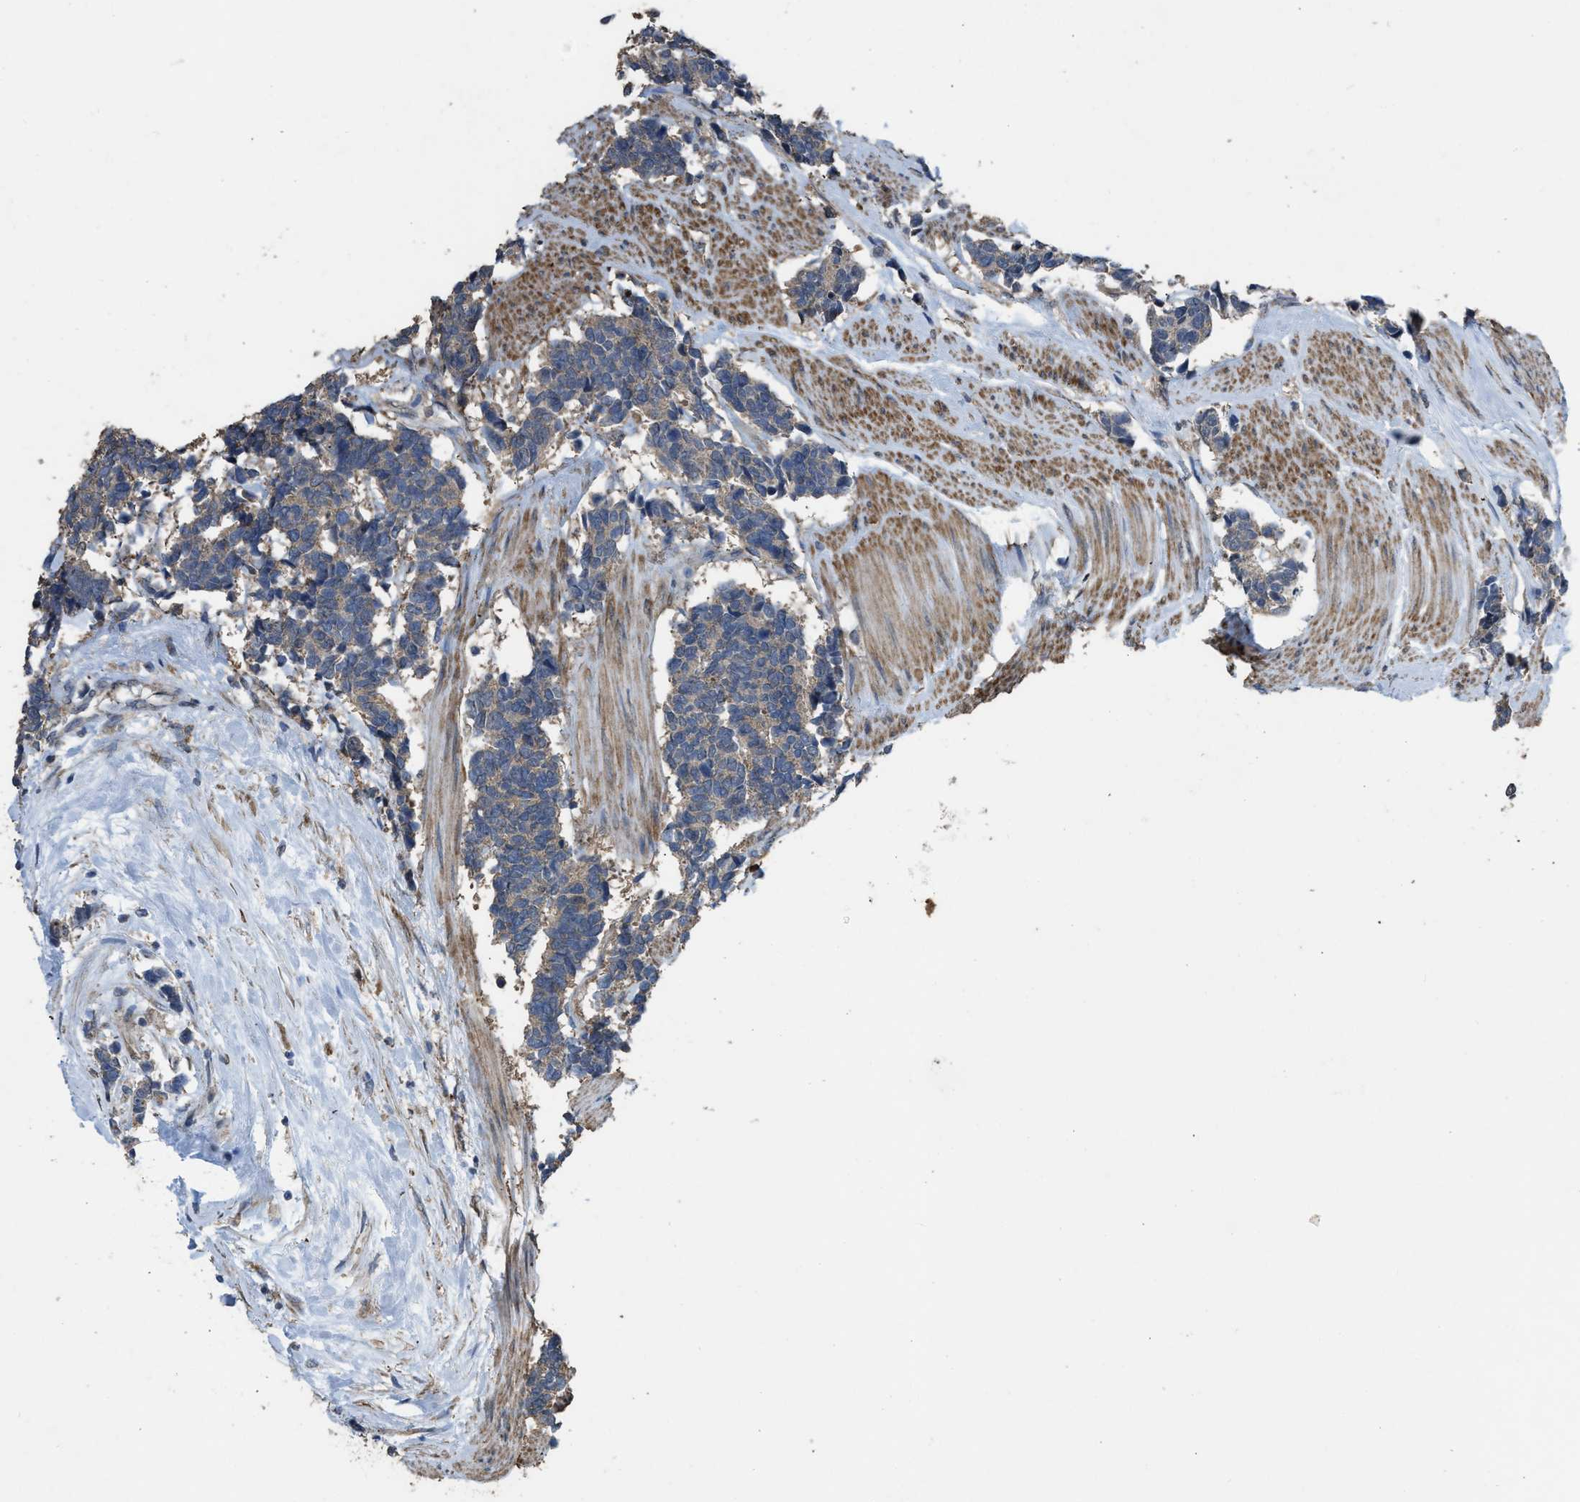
{"staining": {"intensity": "weak", "quantity": "25%-75%", "location": "cytoplasmic/membranous"}, "tissue": "carcinoid", "cell_type": "Tumor cells", "image_type": "cancer", "snomed": [{"axis": "morphology", "description": "Carcinoma, NOS"}, {"axis": "morphology", "description": "Carcinoid, malignant, NOS"}, {"axis": "topography", "description": "Urinary bladder"}], "caption": "An immunohistochemistry (IHC) photomicrograph of tumor tissue is shown. Protein staining in brown labels weak cytoplasmic/membranous positivity in carcinoid within tumor cells. The staining was performed using DAB, with brown indicating positive protein expression. Nuclei are stained blue with hematoxylin.", "gene": "ARL6", "patient": {"sex": "male", "age": 57}}